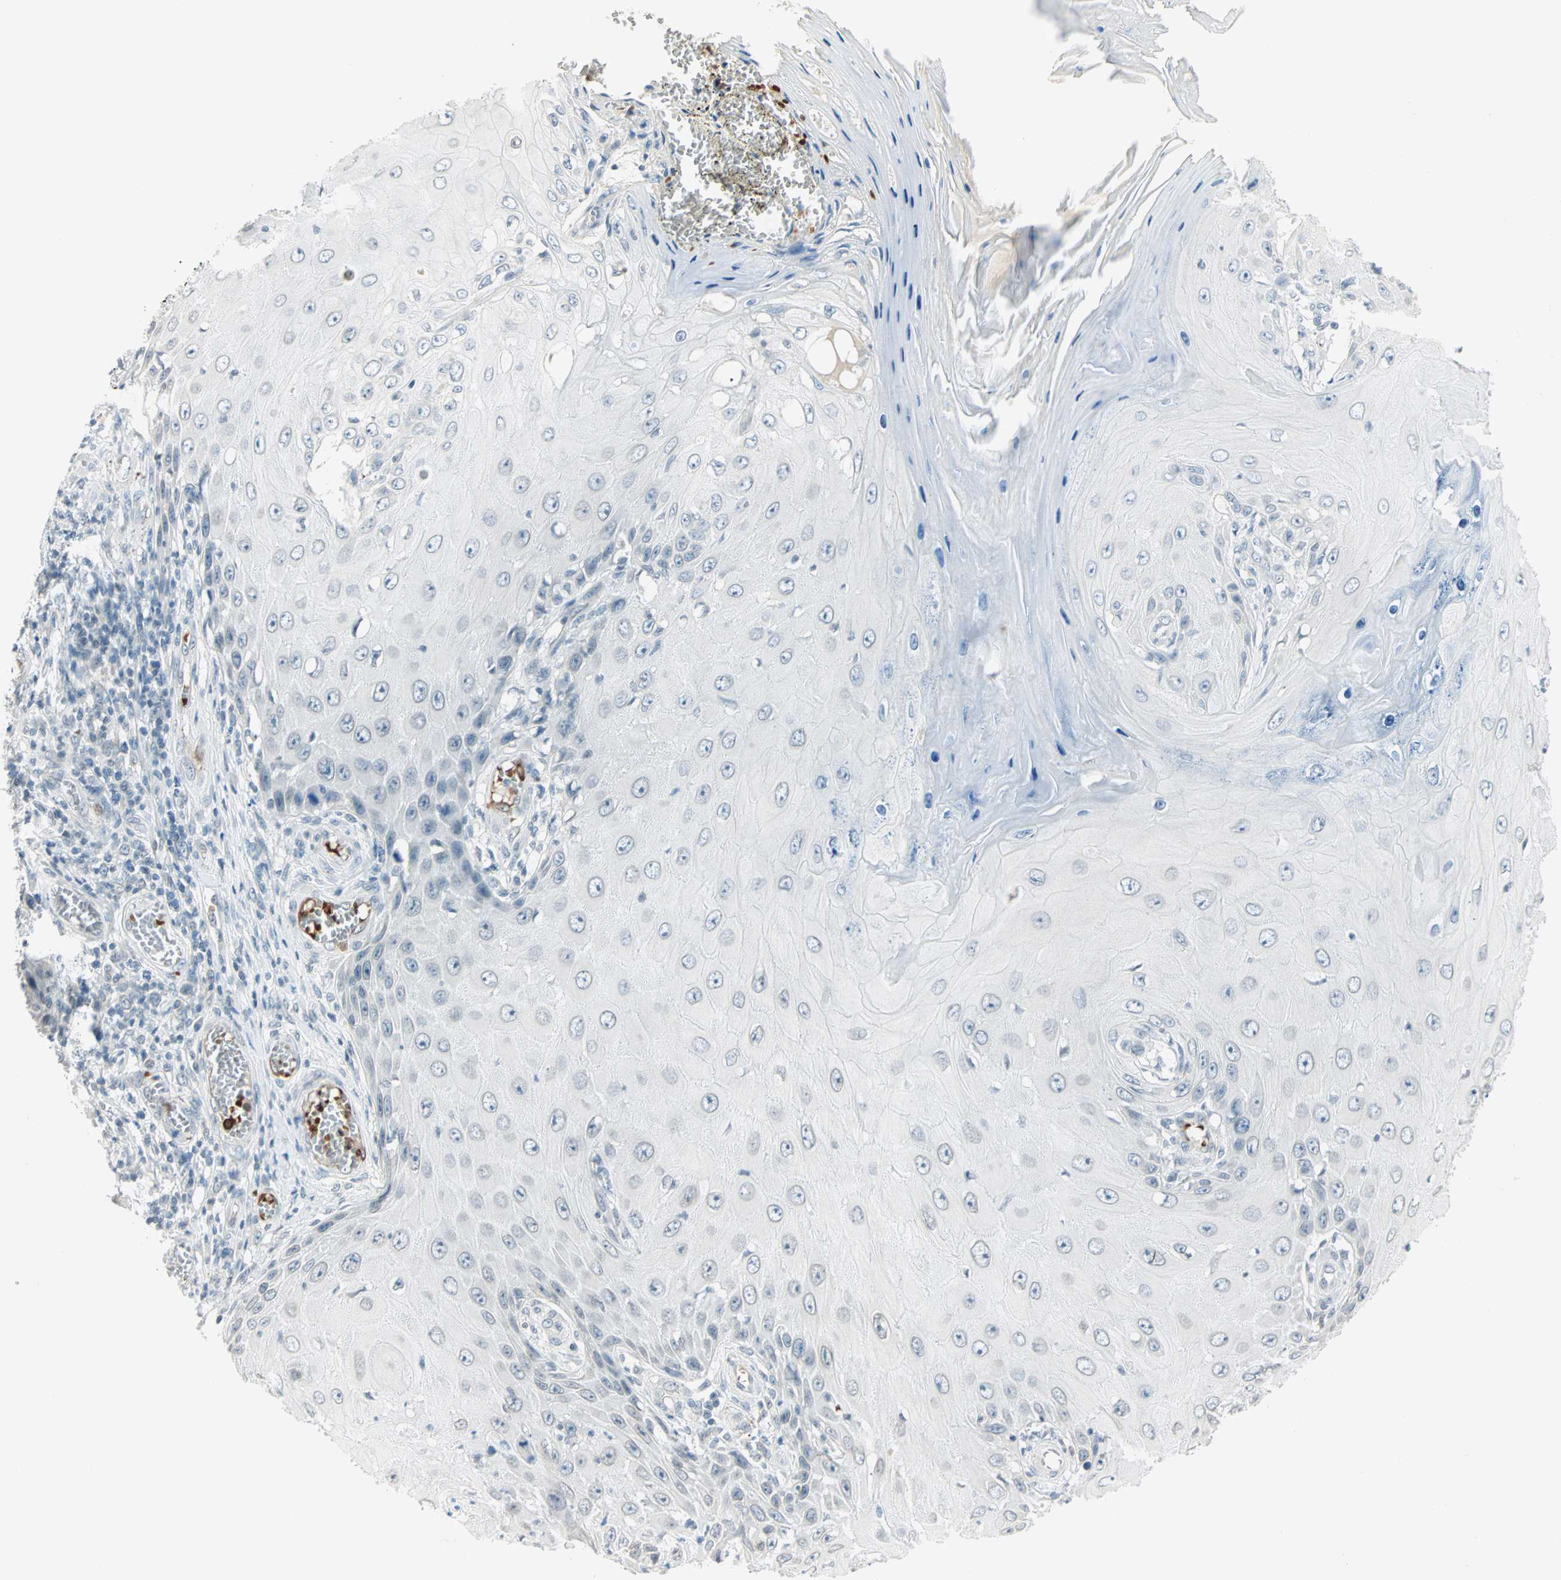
{"staining": {"intensity": "negative", "quantity": "none", "location": "none"}, "tissue": "skin cancer", "cell_type": "Tumor cells", "image_type": "cancer", "snomed": [{"axis": "morphology", "description": "Squamous cell carcinoma, NOS"}, {"axis": "topography", "description": "Skin"}], "caption": "Protein analysis of skin cancer reveals no significant positivity in tumor cells.", "gene": "BCAN", "patient": {"sex": "female", "age": 73}}